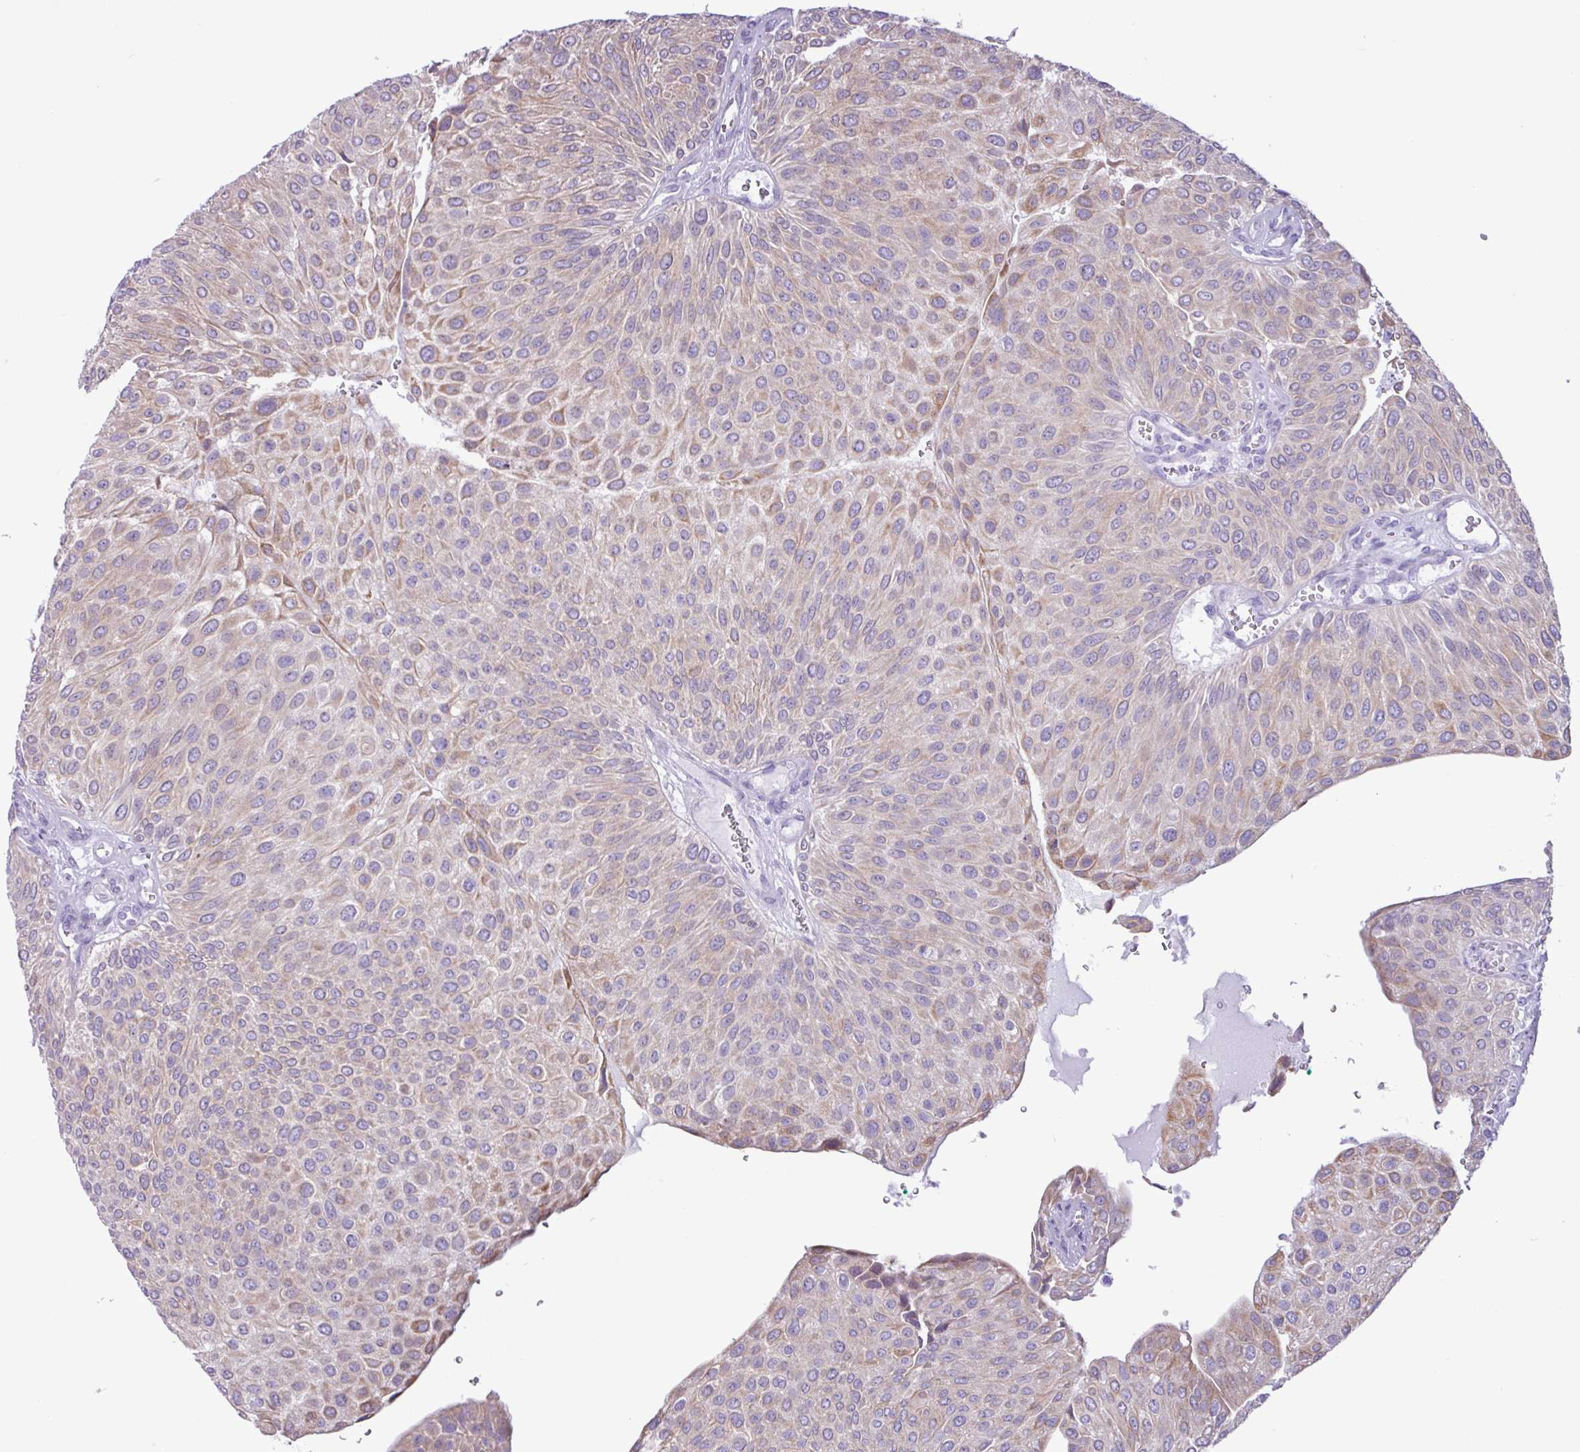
{"staining": {"intensity": "weak", "quantity": "25%-75%", "location": "cytoplasmic/membranous"}, "tissue": "urothelial cancer", "cell_type": "Tumor cells", "image_type": "cancer", "snomed": [{"axis": "morphology", "description": "Urothelial carcinoma, NOS"}, {"axis": "topography", "description": "Urinary bladder"}], "caption": "This histopathology image shows IHC staining of human urothelial cancer, with low weak cytoplasmic/membranous positivity in approximately 25%-75% of tumor cells.", "gene": "SLC38A1", "patient": {"sex": "male", "age": 67}}